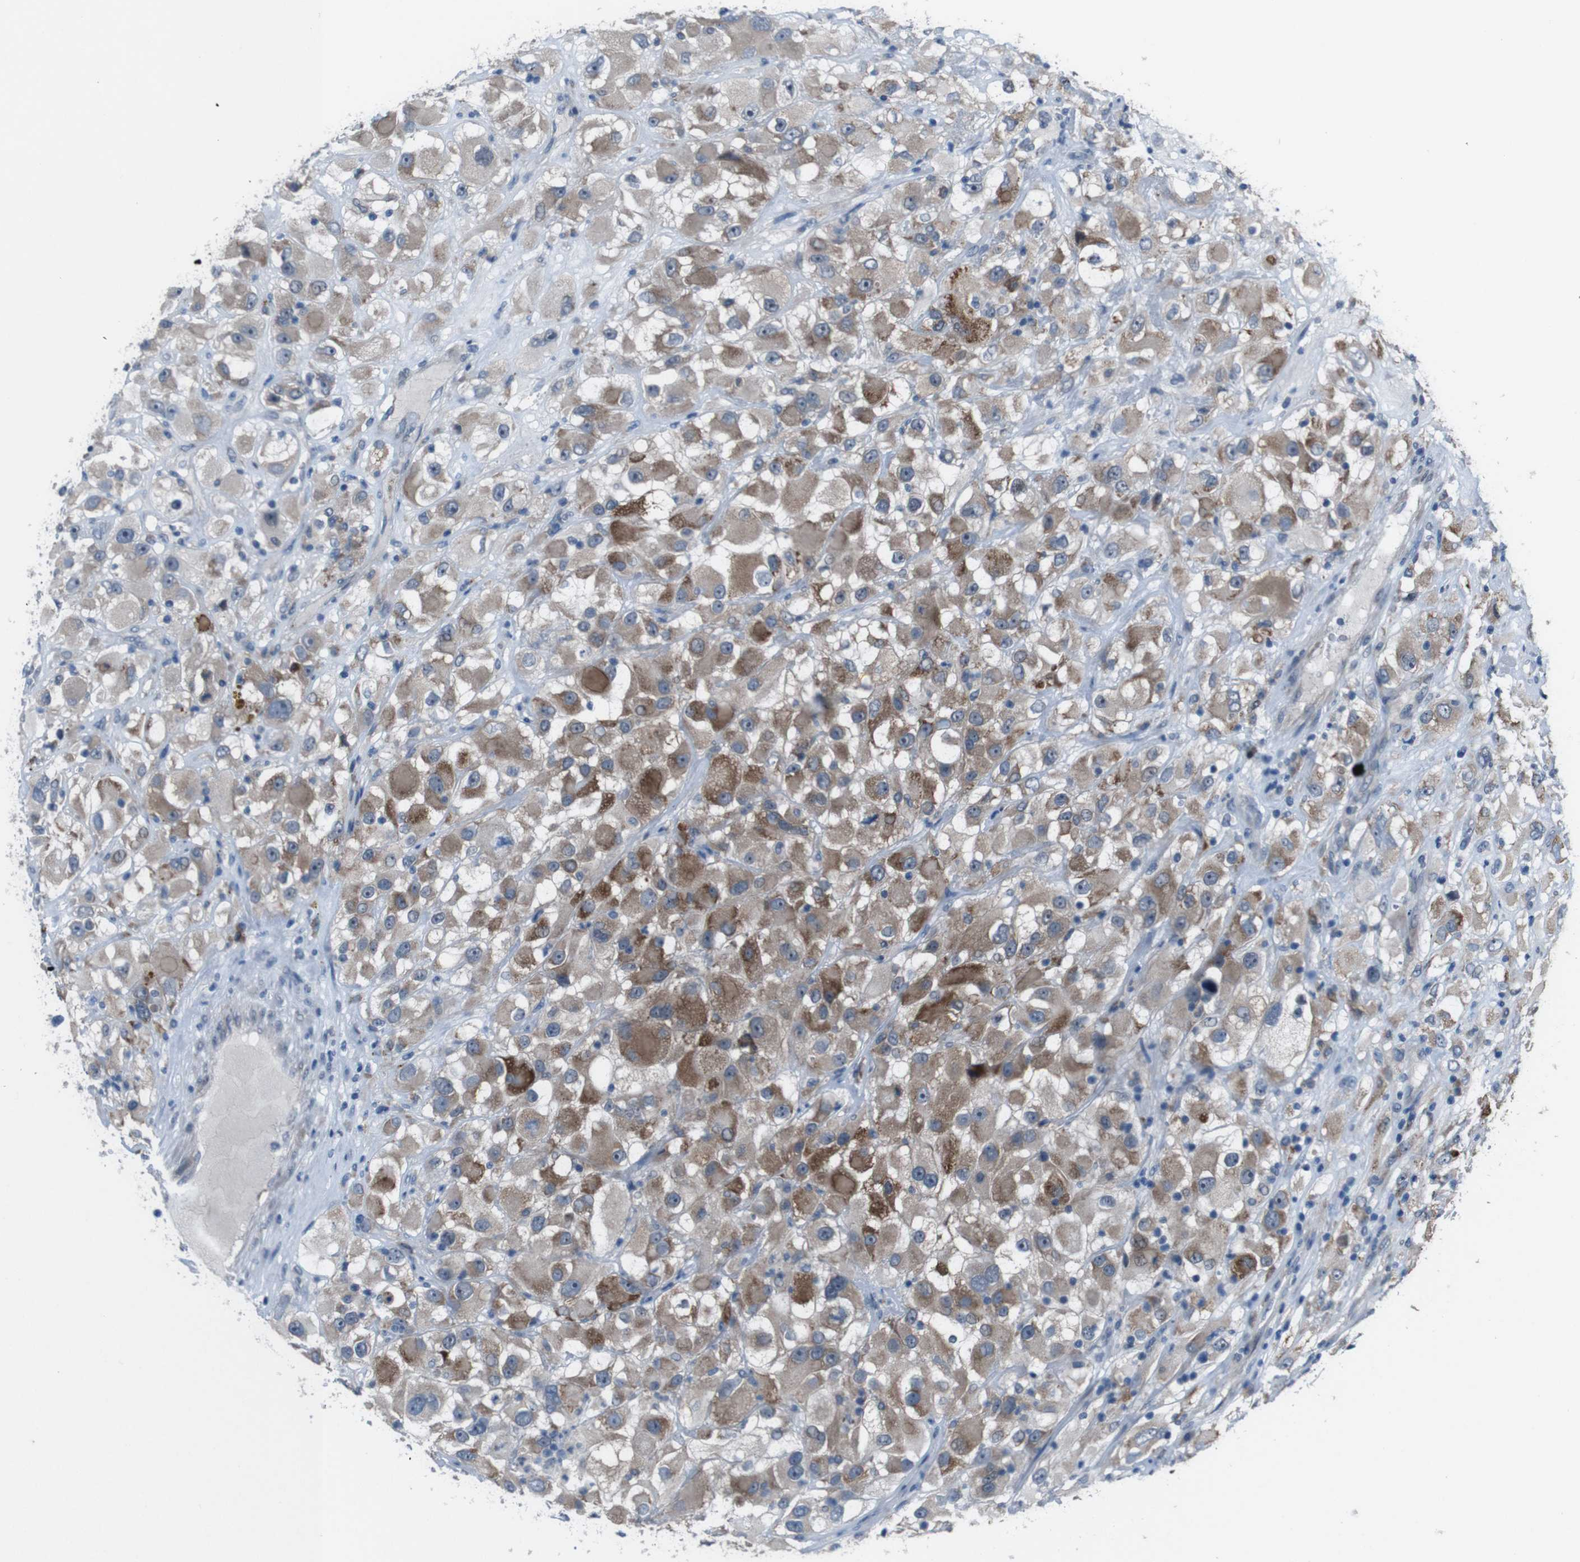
{"staining": {"intensity": "moderate", "quantity": ">75%", "location": "cytoplasmic/membranous"}, "tissue": "renal cancer", "cell_type": "Tumor cells", "image_type": "cancer", "snomed": [{"axis": "morphology", "description": "Adenocarcinoma, NOS"}, {"axis": "topography", "description": "Kidney"}], "caption": "Renal cancer tissue exhibits moderate cytoplasmic/membranous staining in approximately >75% of tumor cells, visualized by immunohistochemistry. (DAB IHC with brightfield microscopy, high magnification).", "gene": "CDH22", "patient": {"sex": "female", "age": 52}}